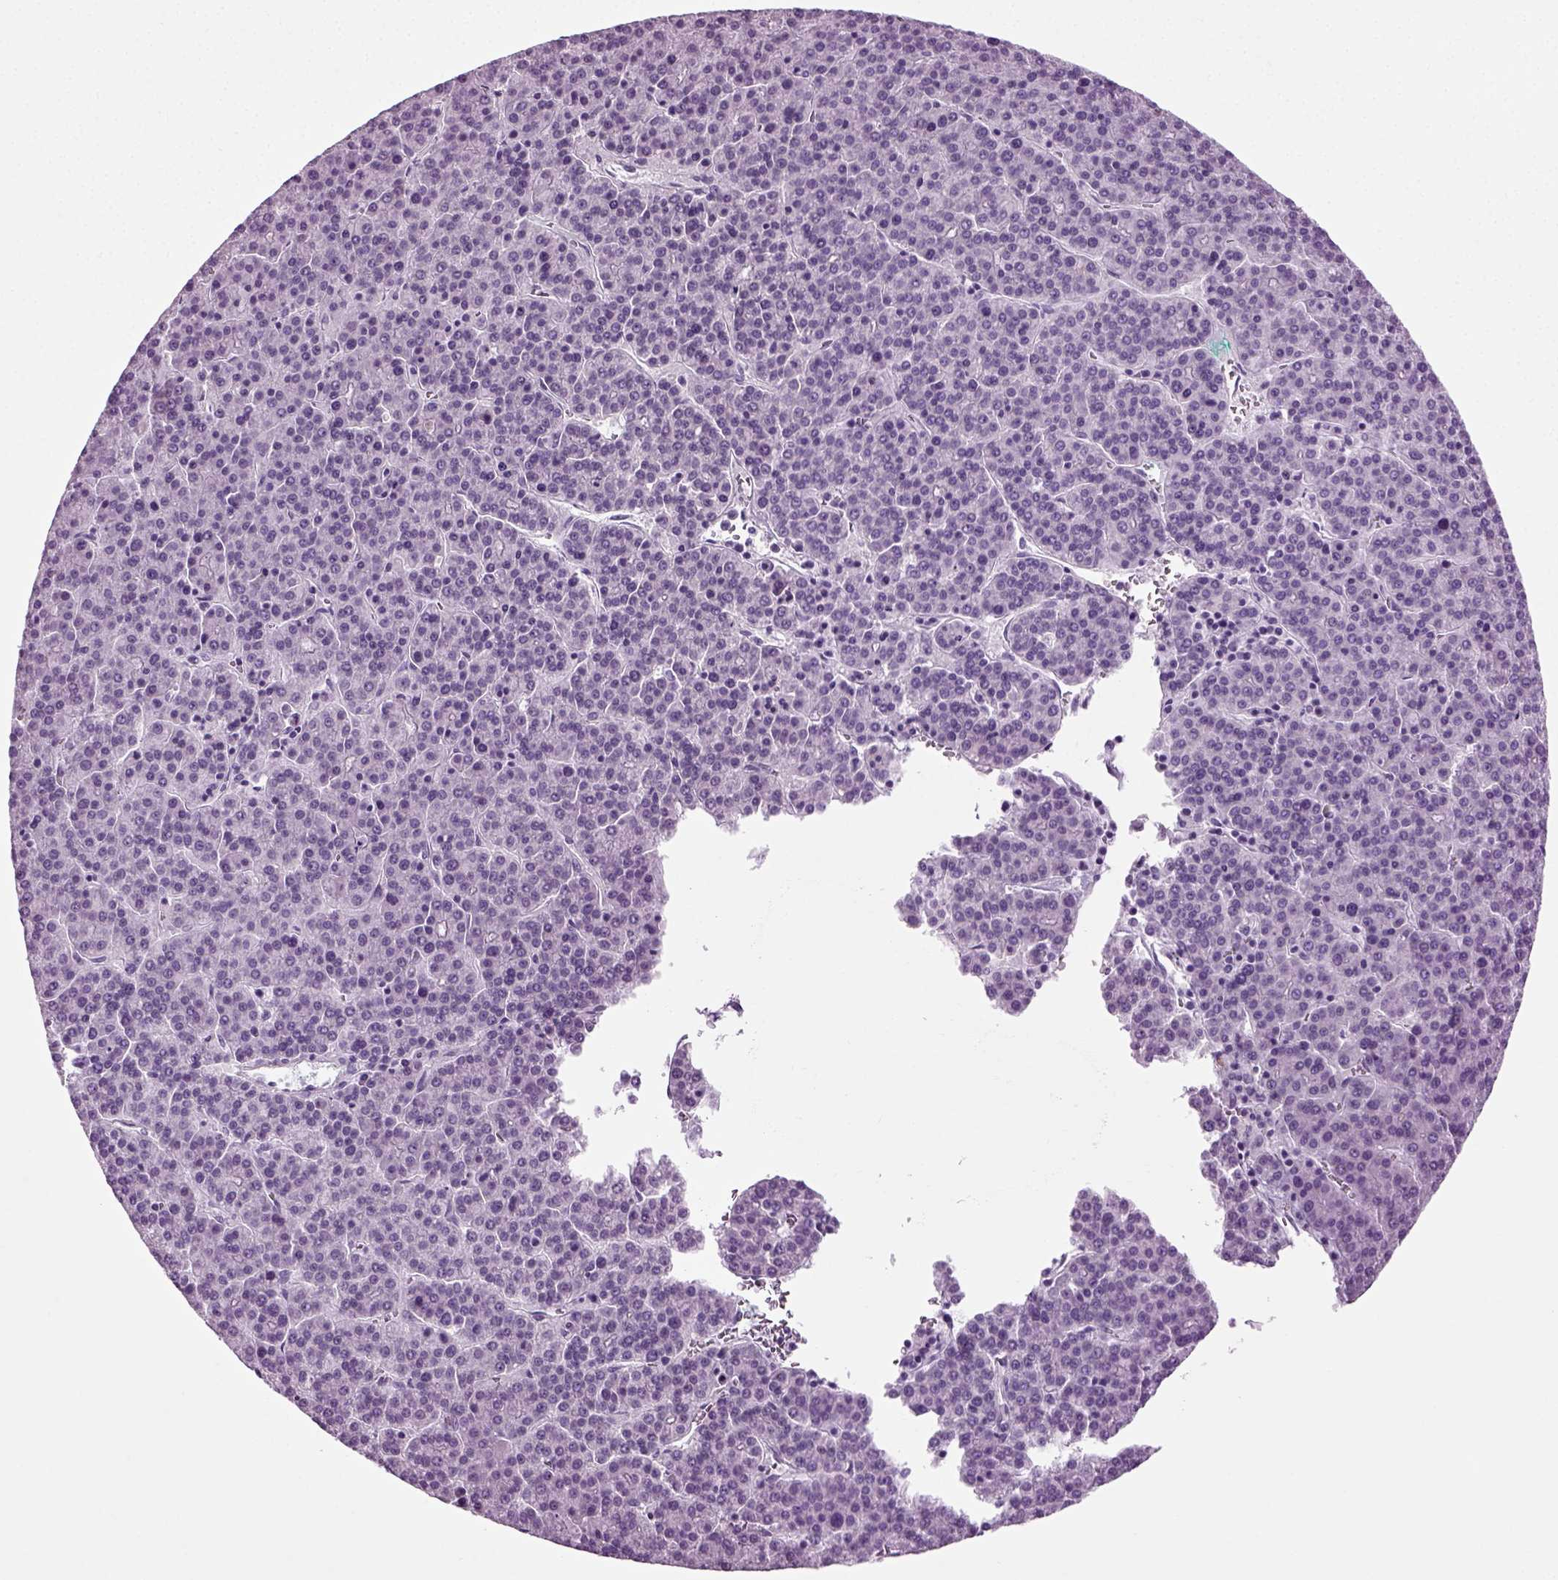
{"staining": {"intensity": "negative", "quantity": "none", "location": "none"}, "tissue": "liver cancer", "cell_type": "Tumor cells", "image_type": "cancer", "snomed": [{"axis": "morphology", "description": "Carcinoma, Hepatocellular, NOS"}, {"axis": "topography", "description": "Liver"}], "caption": "Immunohistochemistry (IHC) of human liver hepatocellular carcinoma displays no expression in tumor cells.", "gene": "PRLH", "patient": {"sex": "female", "age": 58}}